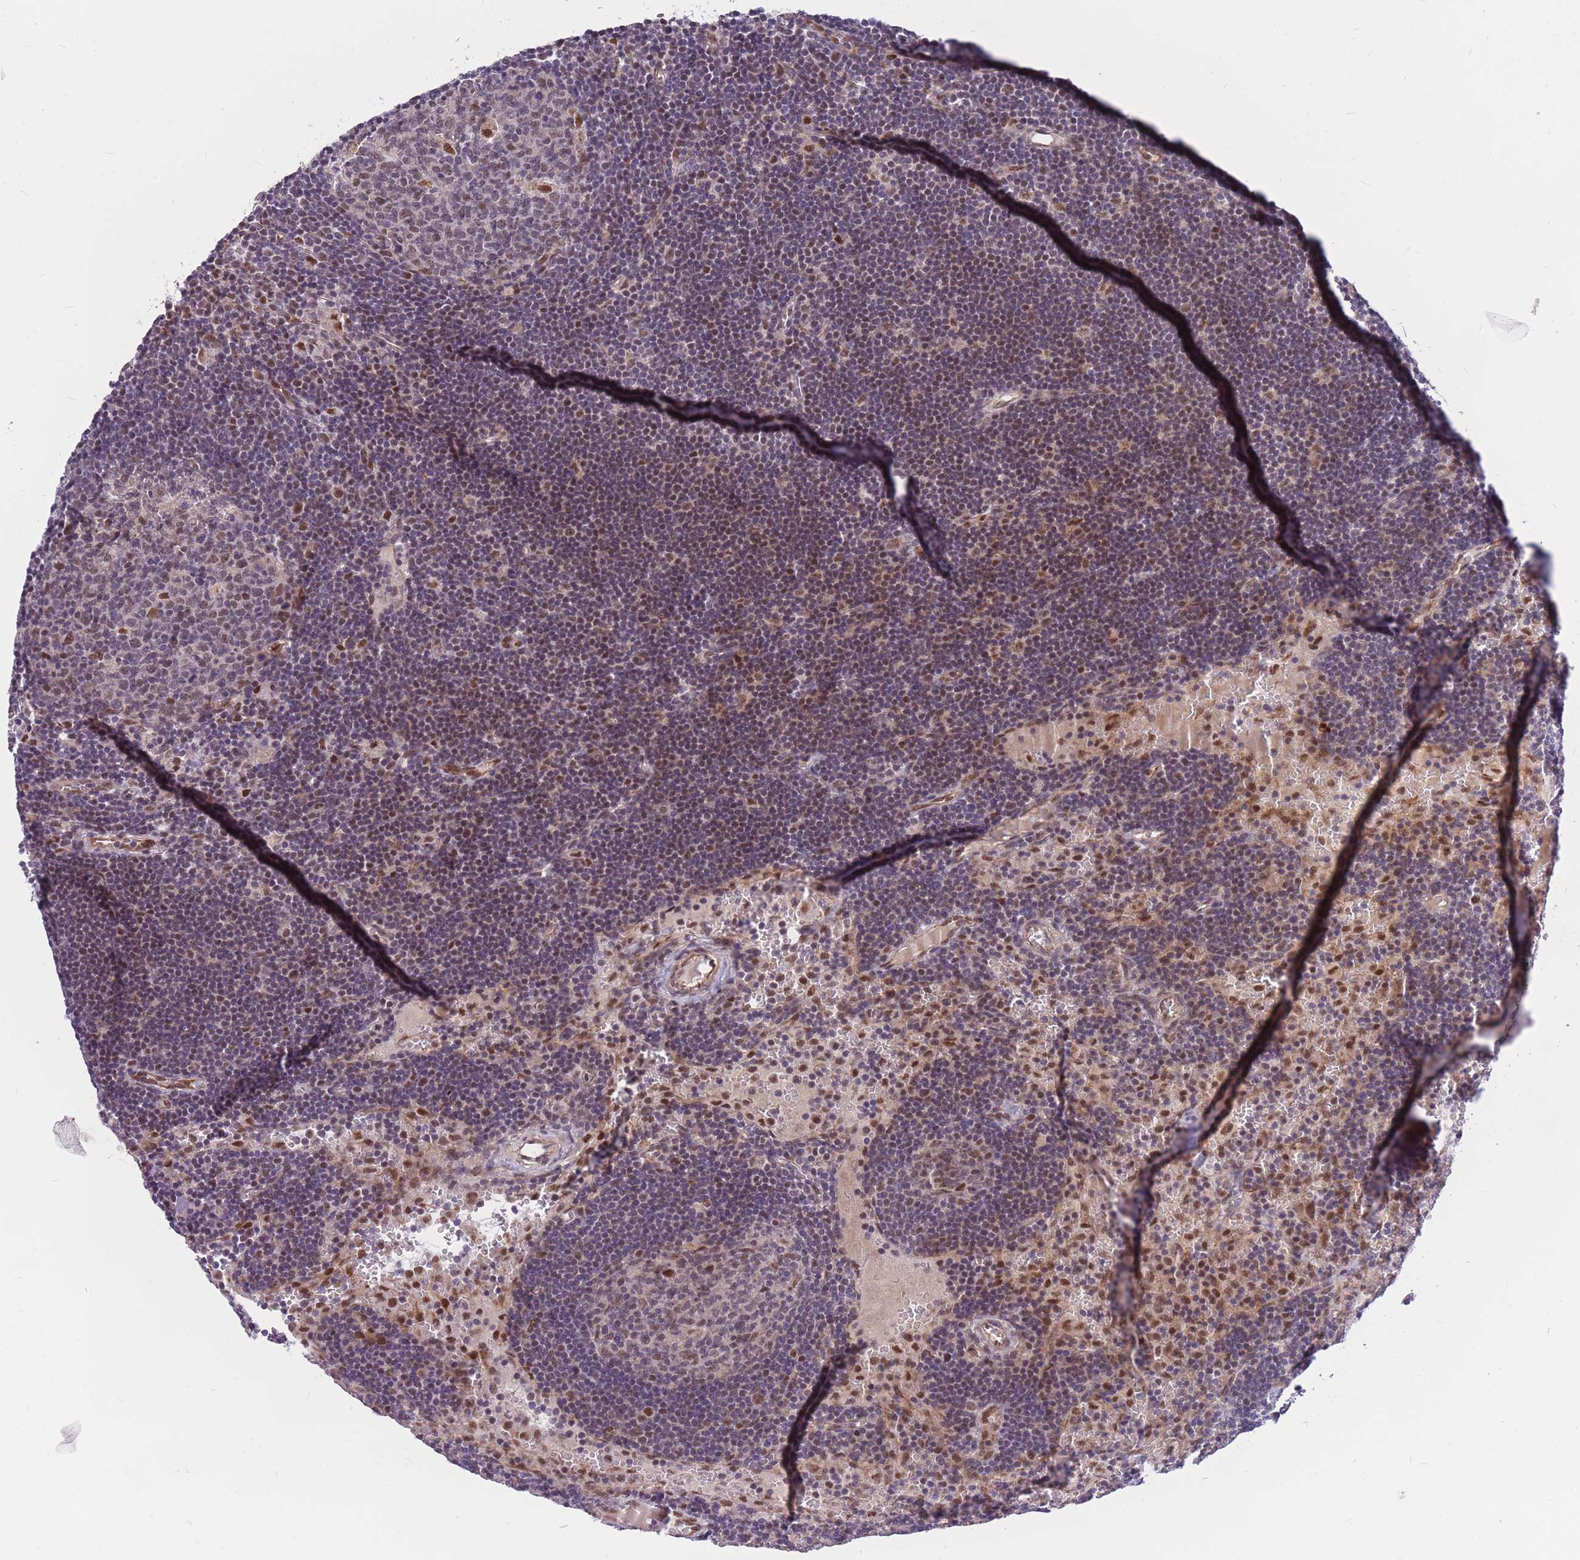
{"staining": {"intensity": "strong", "quantity": "<25%", "location": "nuclear"}, "tissue": "lymph node", "cell_type": "Germinal center cells", "image_type": "normal", "snomed": [{"axis": "morphology", "description": "Normal tissue, NOS"}, {"axis": "topography", "description": "Lymph node"}], "caption": "The photomicrograph displays staining of benign lymph node, revealing strong nuclear protein expression (brown color) within germinal center cells.", "gene": "ERCC2", "patient": {"sex": "male", "age": 62}}